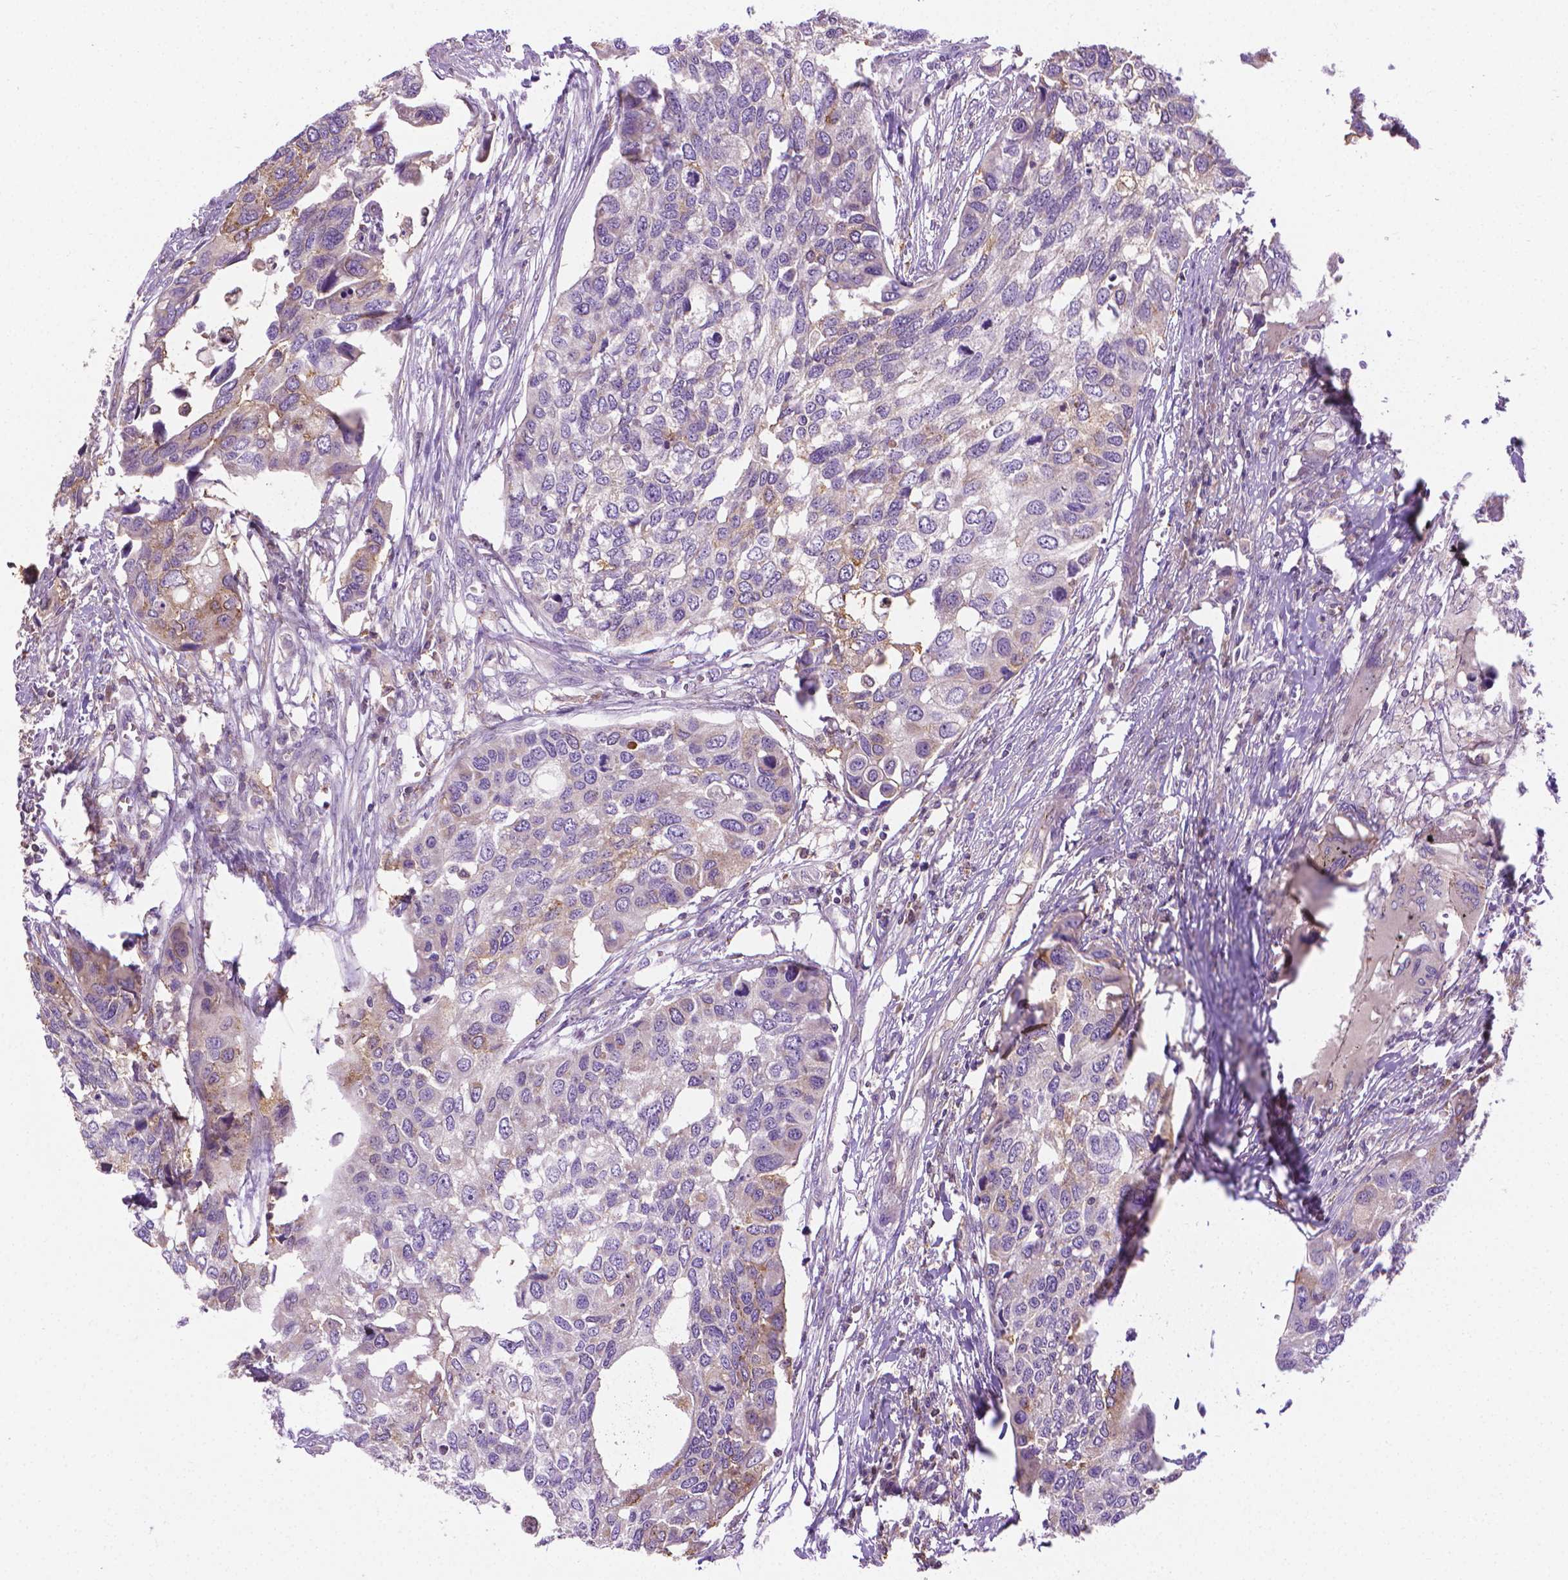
{"staining": {"intensity": "weak", "quantity": "<25%", "location": "cytoplasmic/membranous"}, "tissue": "urothelial cancer", "cell_type": "Tumor cells", "image_type": "cancer", "snomed": [{"axis": "morphology", "description": "Urothelial carcinoma, High grade"}, {"axis": "topography", "description": "Urinary bladder"}], "caption": "An image of human urothelial cancer is negative for staining in tumor cells. (DAB (3,3'-diaminobenzidine) immunohistochemistry visualized using brightfield microscopy, high magnification).", "gene": "SLC51B", "patient": {"sex": "male", "age": 60}}